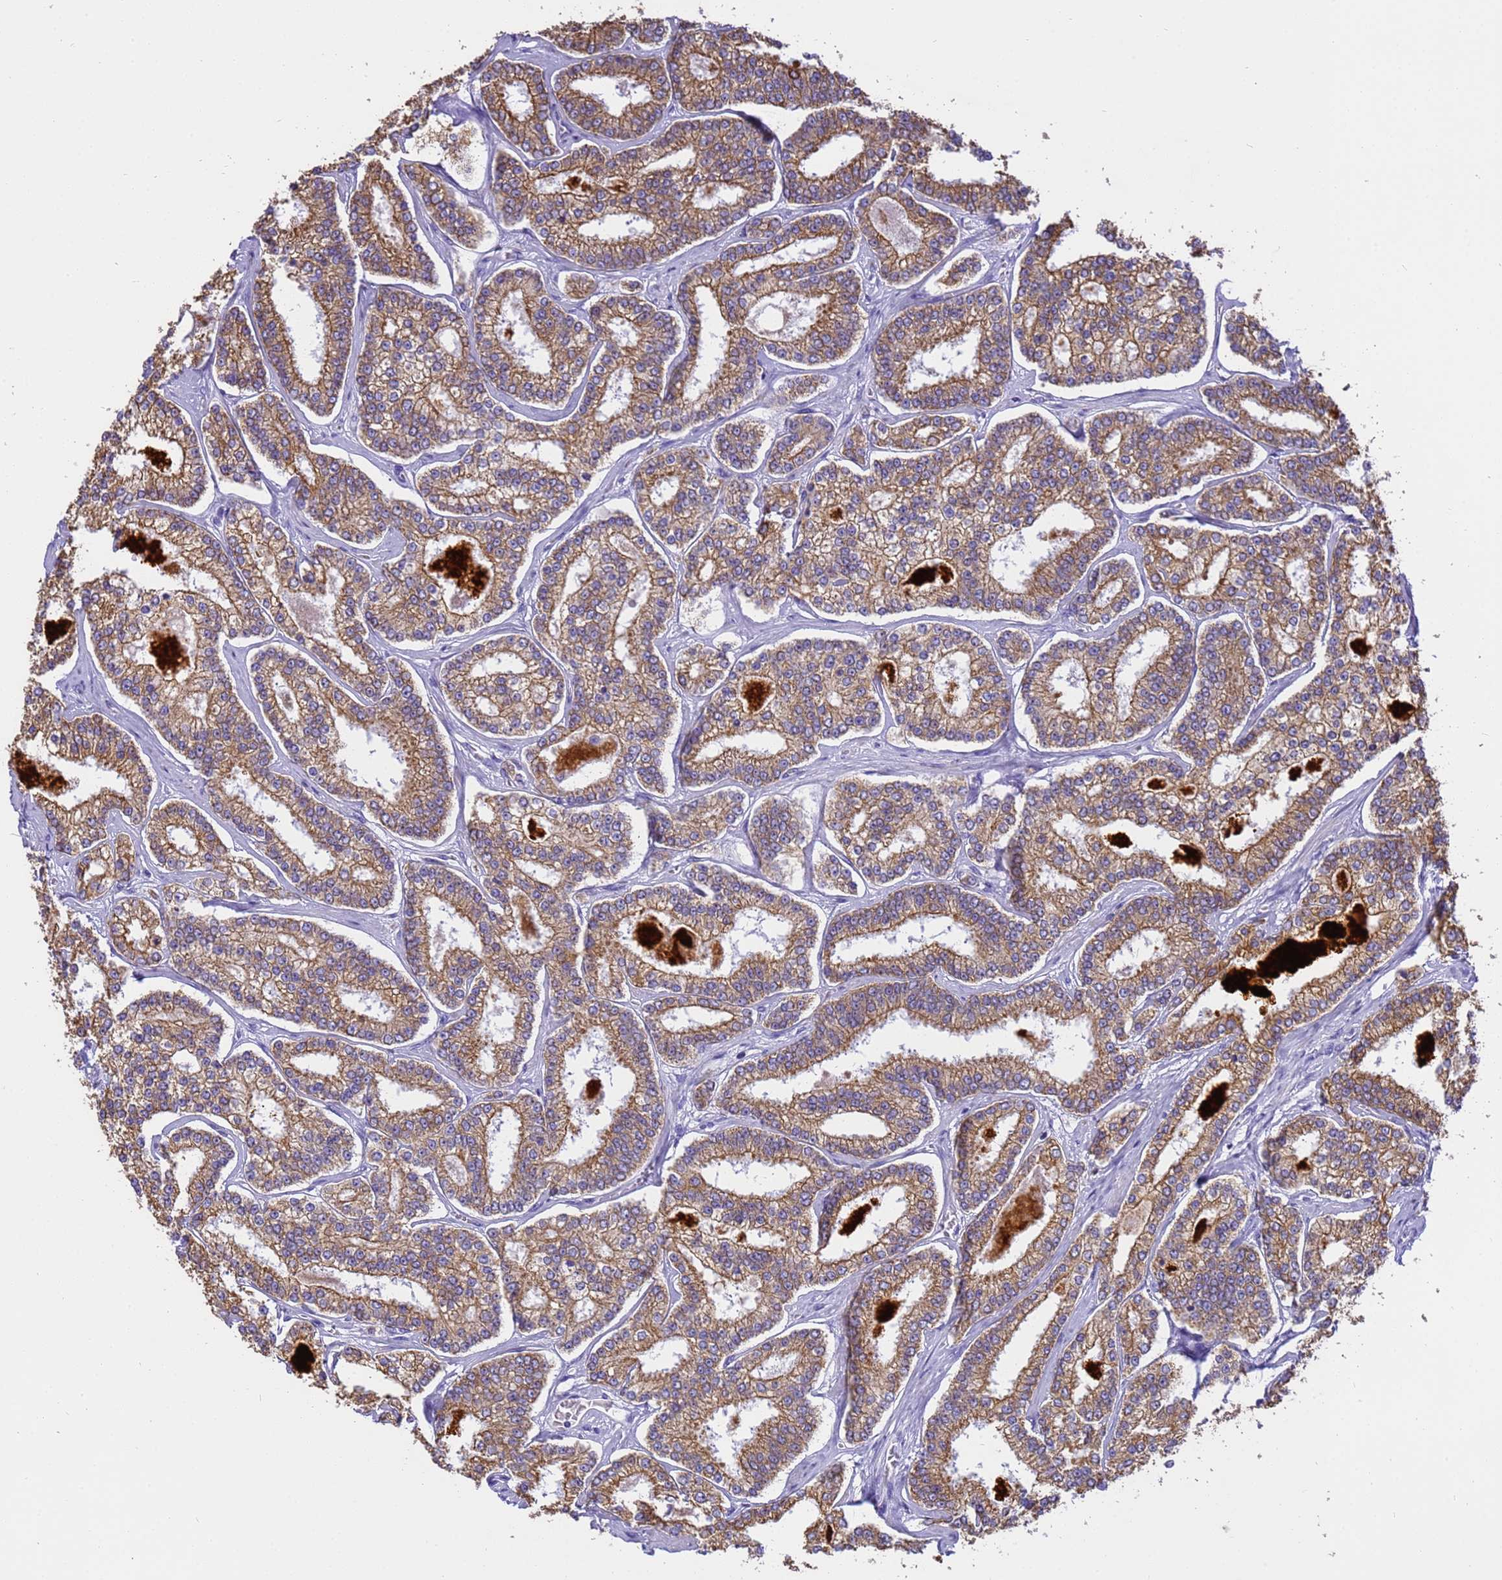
{"staining": {"intensity": "moderate", "quantity": ">75%", "location": "cytoplasmic/membranous"}, "tissue": "prostate cancer", "cell_type": "Tumor cells", "image_type": "cancer", "snomed": [{"axis": "morphology", "description": "Normal tissue, NOS"}, {"axis": "morphology", "description": "Adenocarcinoma, High grade"}, {"axis": "topography", "description": "Prostate"}], "caption": "Protein staining of prostate high-grade adenocarcinoma tissue shows moderate cytoplasmic/membranous expression in about >75% of tumor cells. The staining was performed using DAB (3,3'-diaminobenzidine) to visualize the protein expression in brown, while the nuclei were stained in blue with hematoxylin (Magnification: 20x).", "gene": "PIEZO2", "patient": {"sex": "male", "age": 83}}